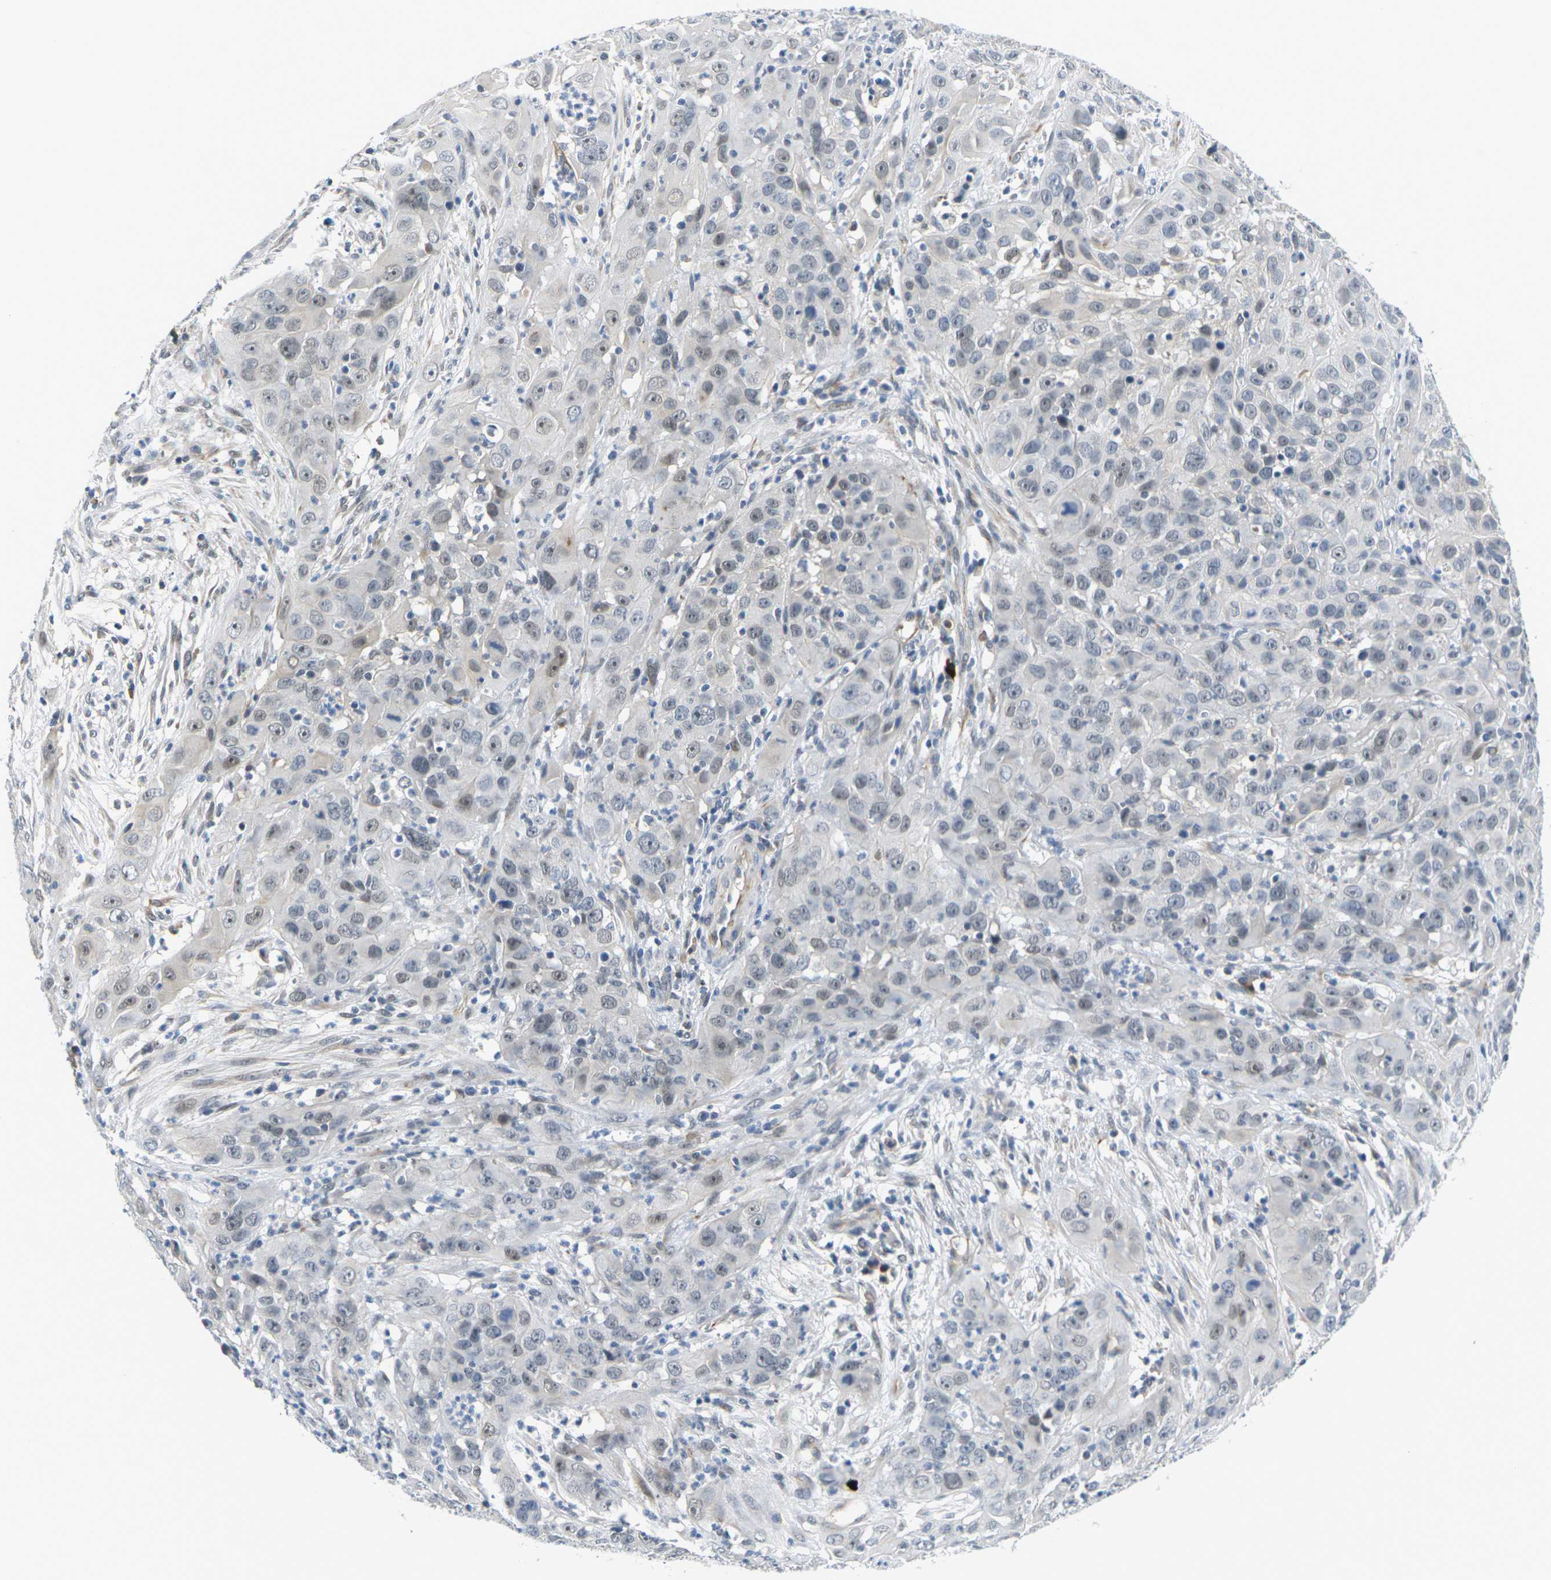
{"staining": {"intensity": "moderate", "quantity": "<25%", "location": "nuclear"}, "tissue": "cervical cancer", "cell_type": "Tumor cells", "image_type": "cancer", "snomed": [{"axis": "morphology", "description": "Squamous cell carcinoma, NOS"}, {"axis": "topography", "description": "Cervix"}], "caption": "IHC (DAB) staining of human squamous cell carcinoma (cervical) displays moderate nuclear protein expression in about <25% of tumor cells.", "gene": "PKP2", "patient": {"sex": "female", "age": 32}}